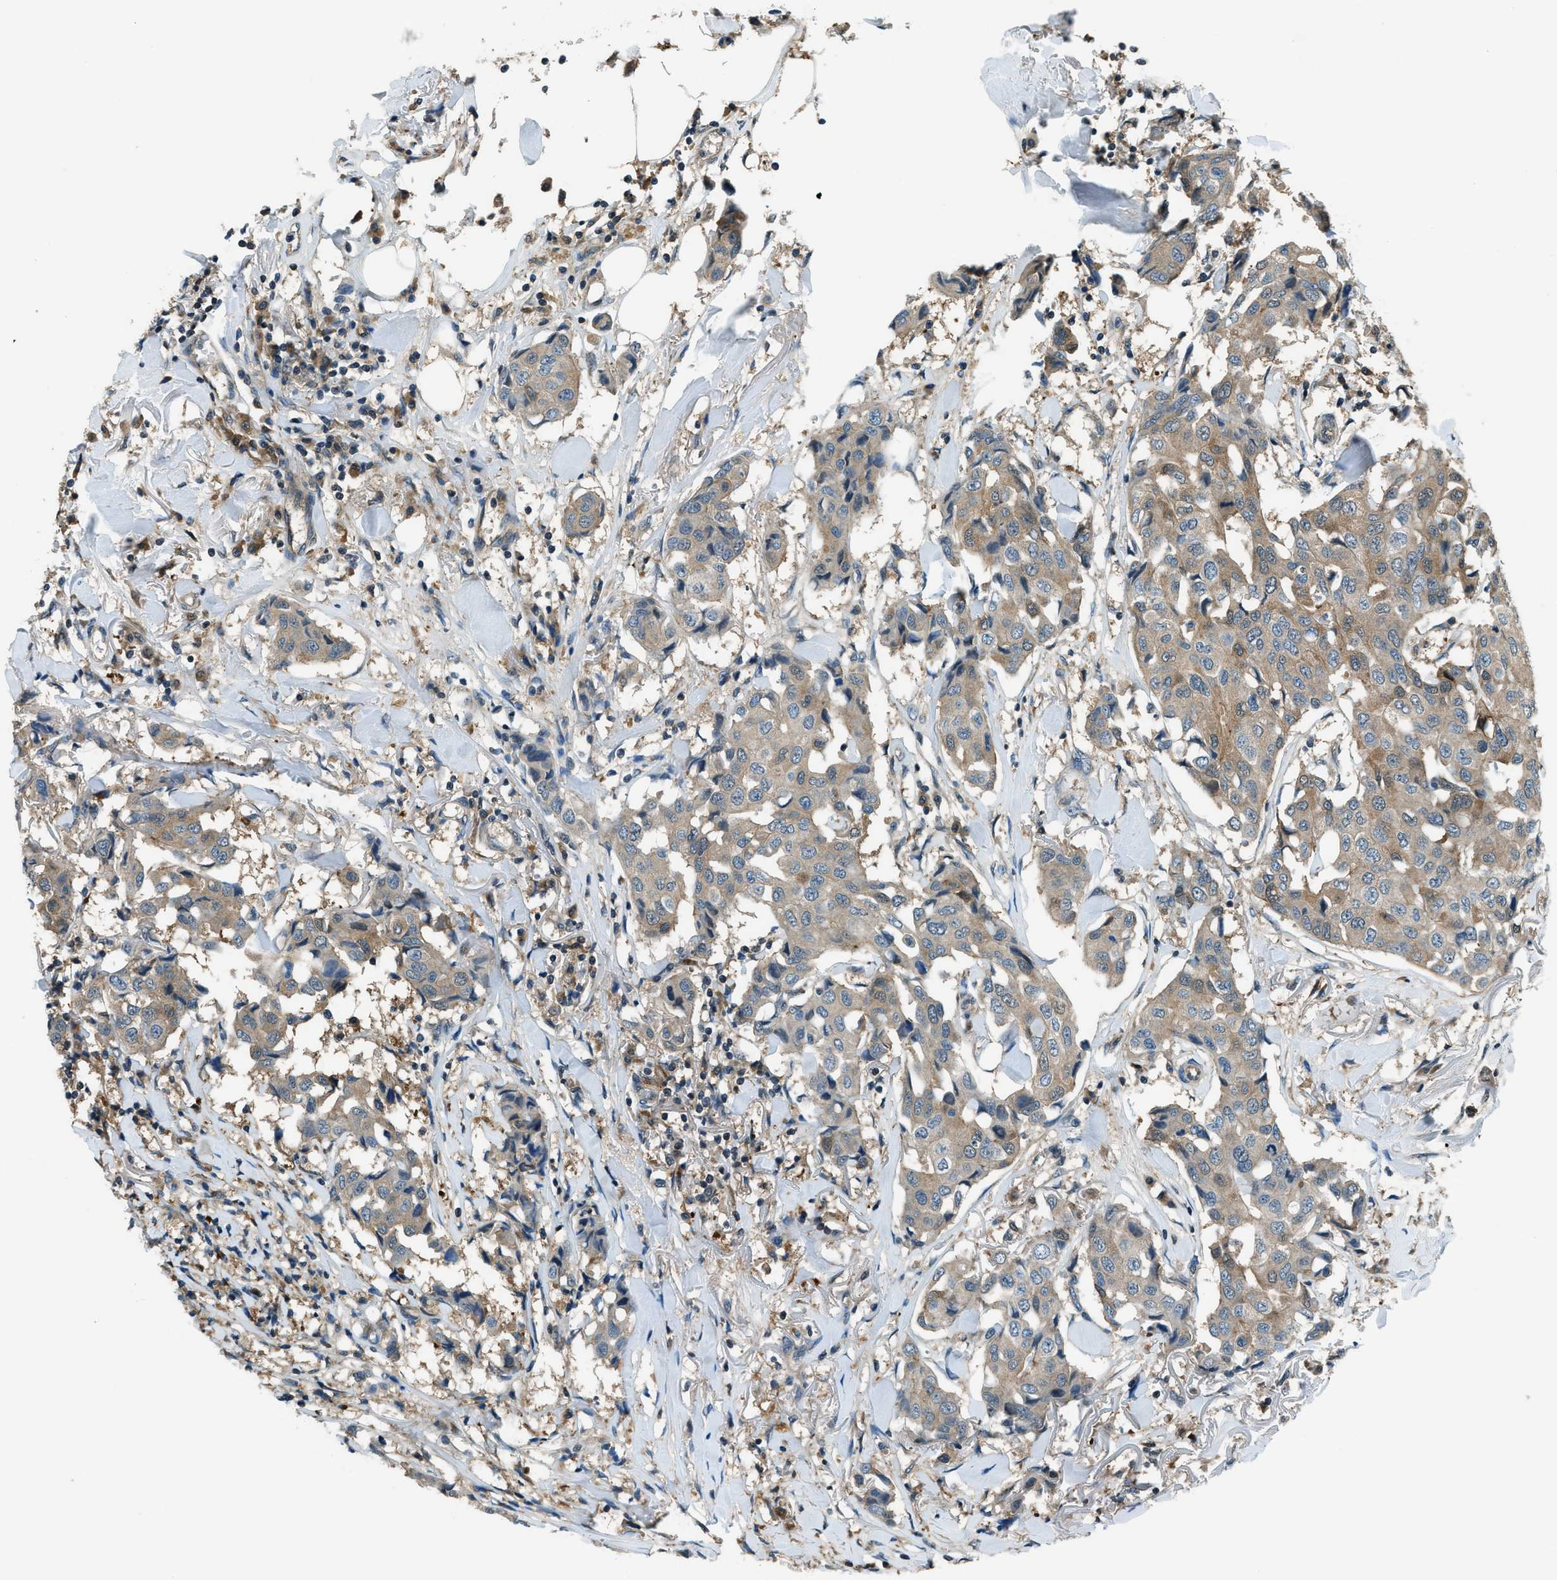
{"staining": {"intensity": "weak", "quantity": ">75%", "location": "cytoplasmic/membranous"}, "tissue": "breast cancer", "cell_type": "Tumor cells", "image_type": "cancer", "snomed": [{"axis": "morphology", "description": "Duct carcinoma"}, {"axis": "topography", "description": "Breast"}], "caption": "About >75% of tumor cells in breast cancer (invasive ductal carcinoma) display weak cytoplasmic/membranous protein expression as visualized by brown immunohistochemical staining.", "gene": "HEBP2", "patient": {"sex": "female", "age": 80}}